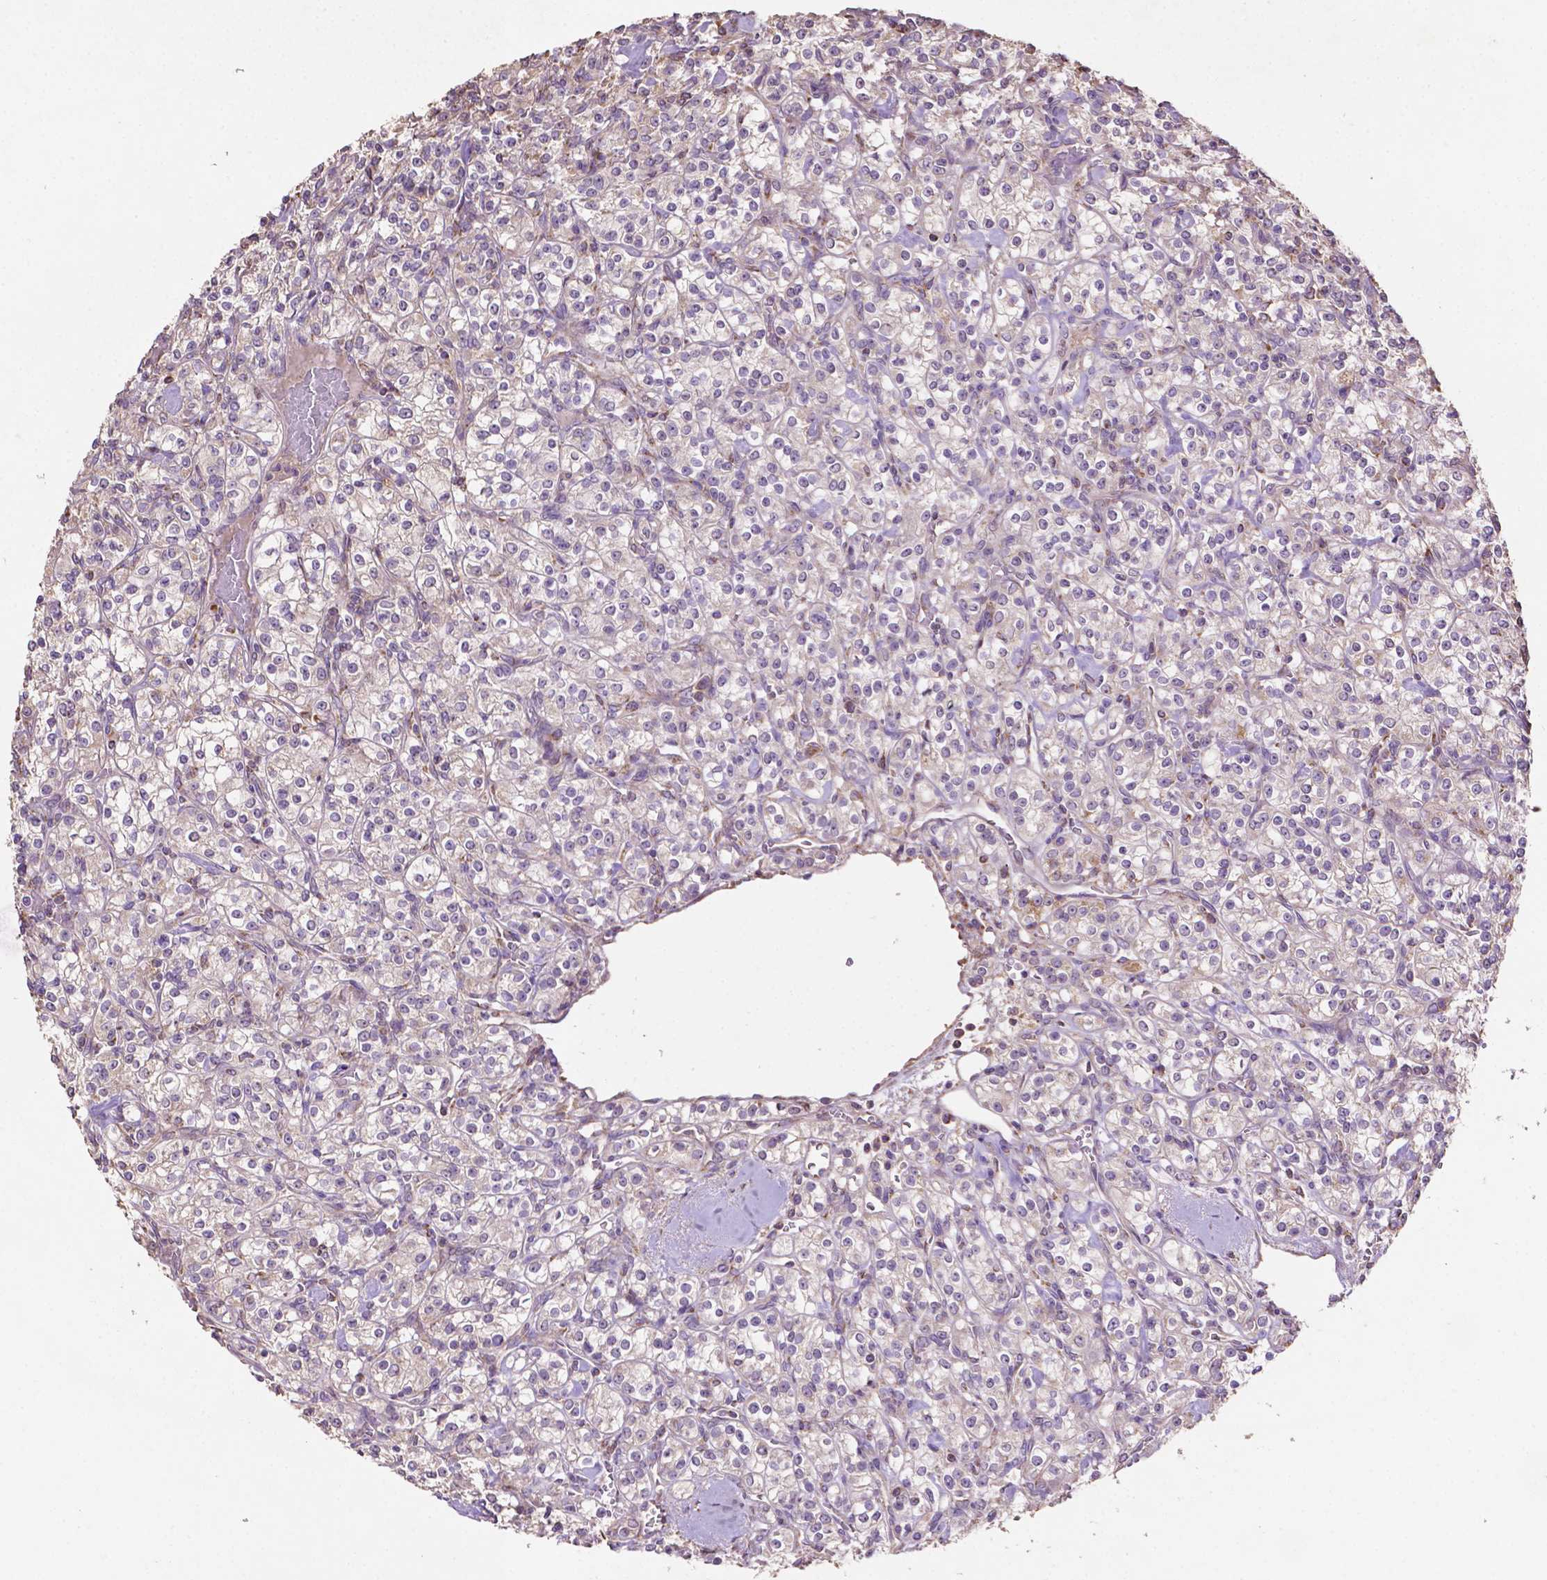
{"staining": {"intensity": "negative", "quantity": "none", "location": "none"}, "tissue": "renal cancer", "cell_type": "Tumor cells", "image_type": "cancer", "snomed": [{"axis": "morphology", "description": "Adenocarcinoma, NOS"}, {"axis": "topography", "description": "Kidney"}], "caption": "Photomicrograph shows no significant protein staining in tumor cells of renal cancer. (DAB IHC, high magnification).", "gene": "LRR1", "patient": {"sex": "male", "age": 77}}